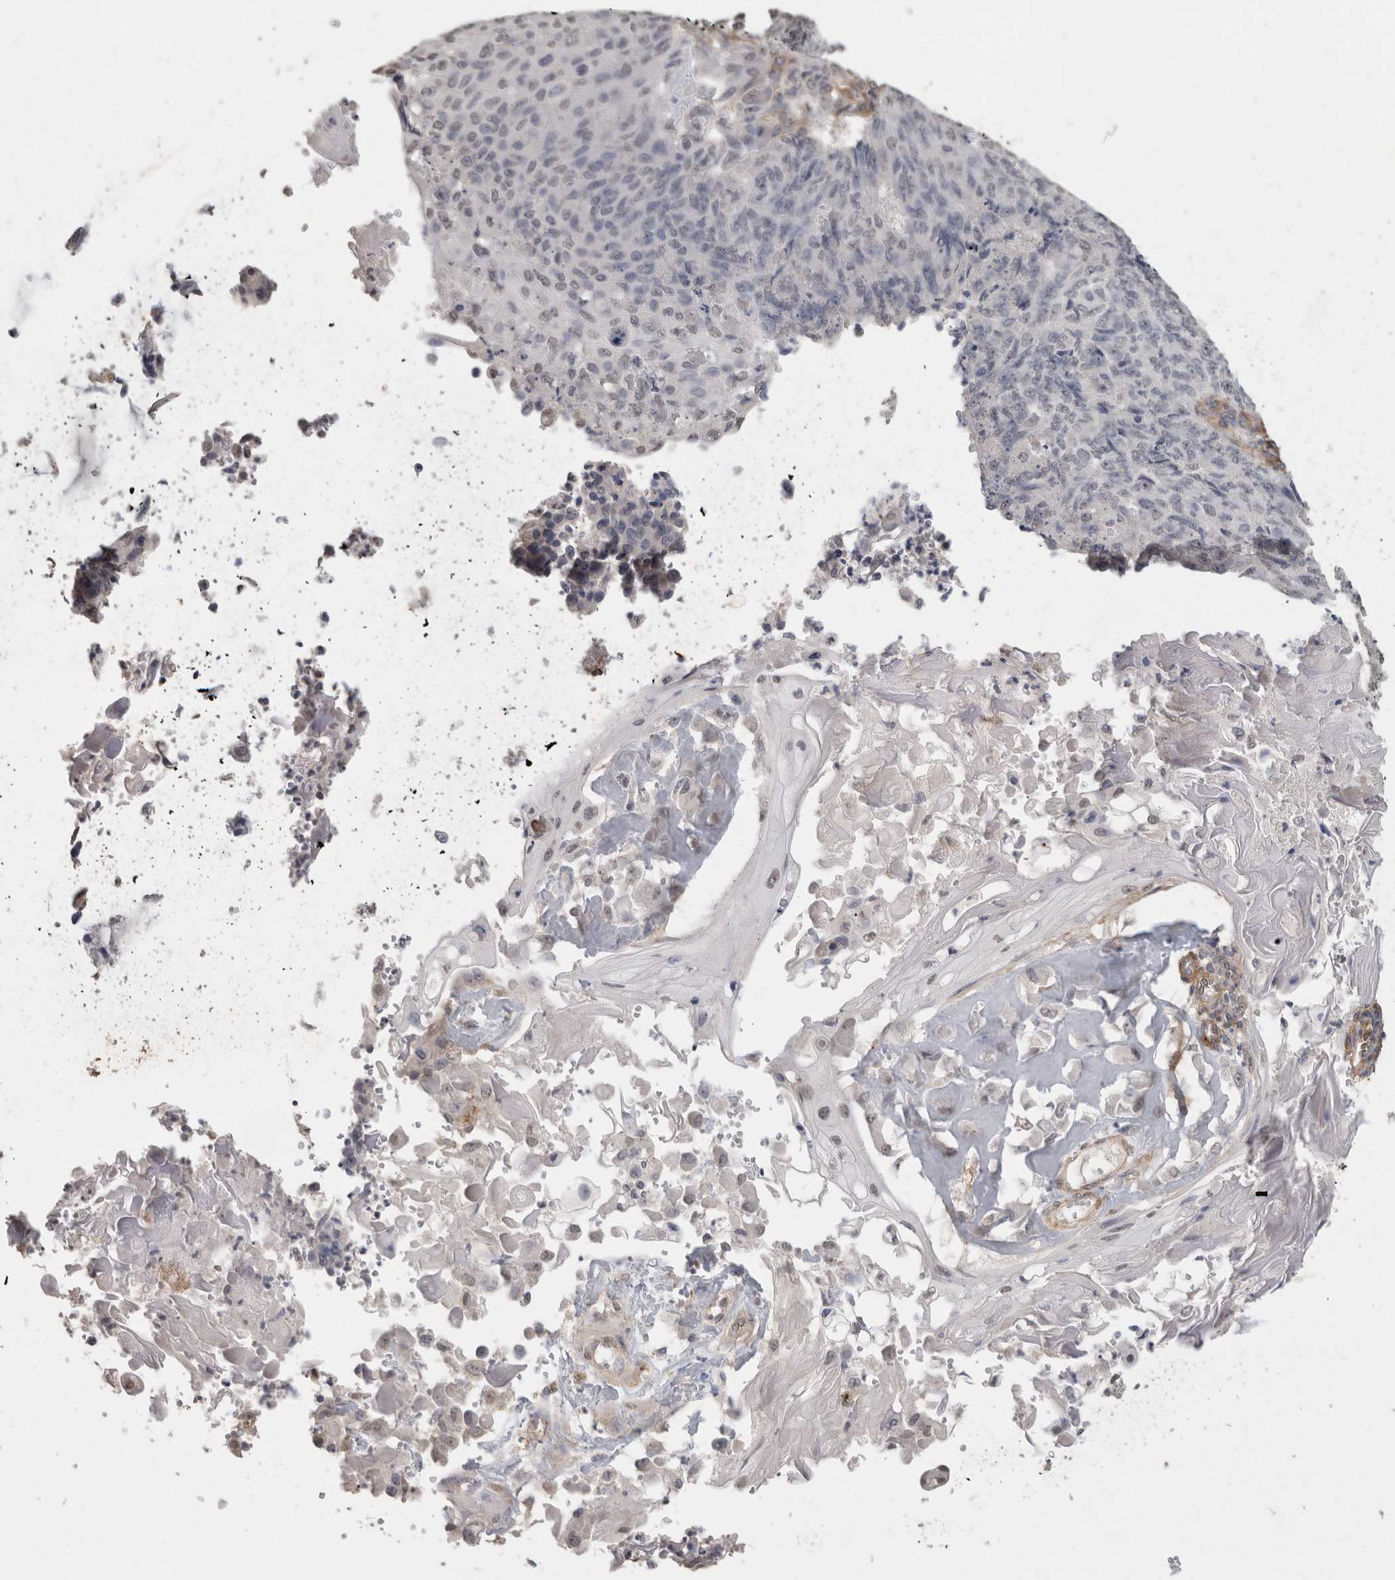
{"staining": {"intensity": "negative", "quantity": "none", "location": "none"}, "tissue": "endometrial cancer", "cell_type": "Tumor cells", "image_type": "cancer", "snomed": [{"axis": "morphology", "description": "Adenocarcinoma, NOS"}, {"axis": "topography", "description": "Endometrium"}], "caption": "This is an IHC photomicrograph of adenocarcinoma (endometrial). There is no positivity in tumor cells.", "gene": "RECK", "patient": {"sex": "female", "age": 32}}